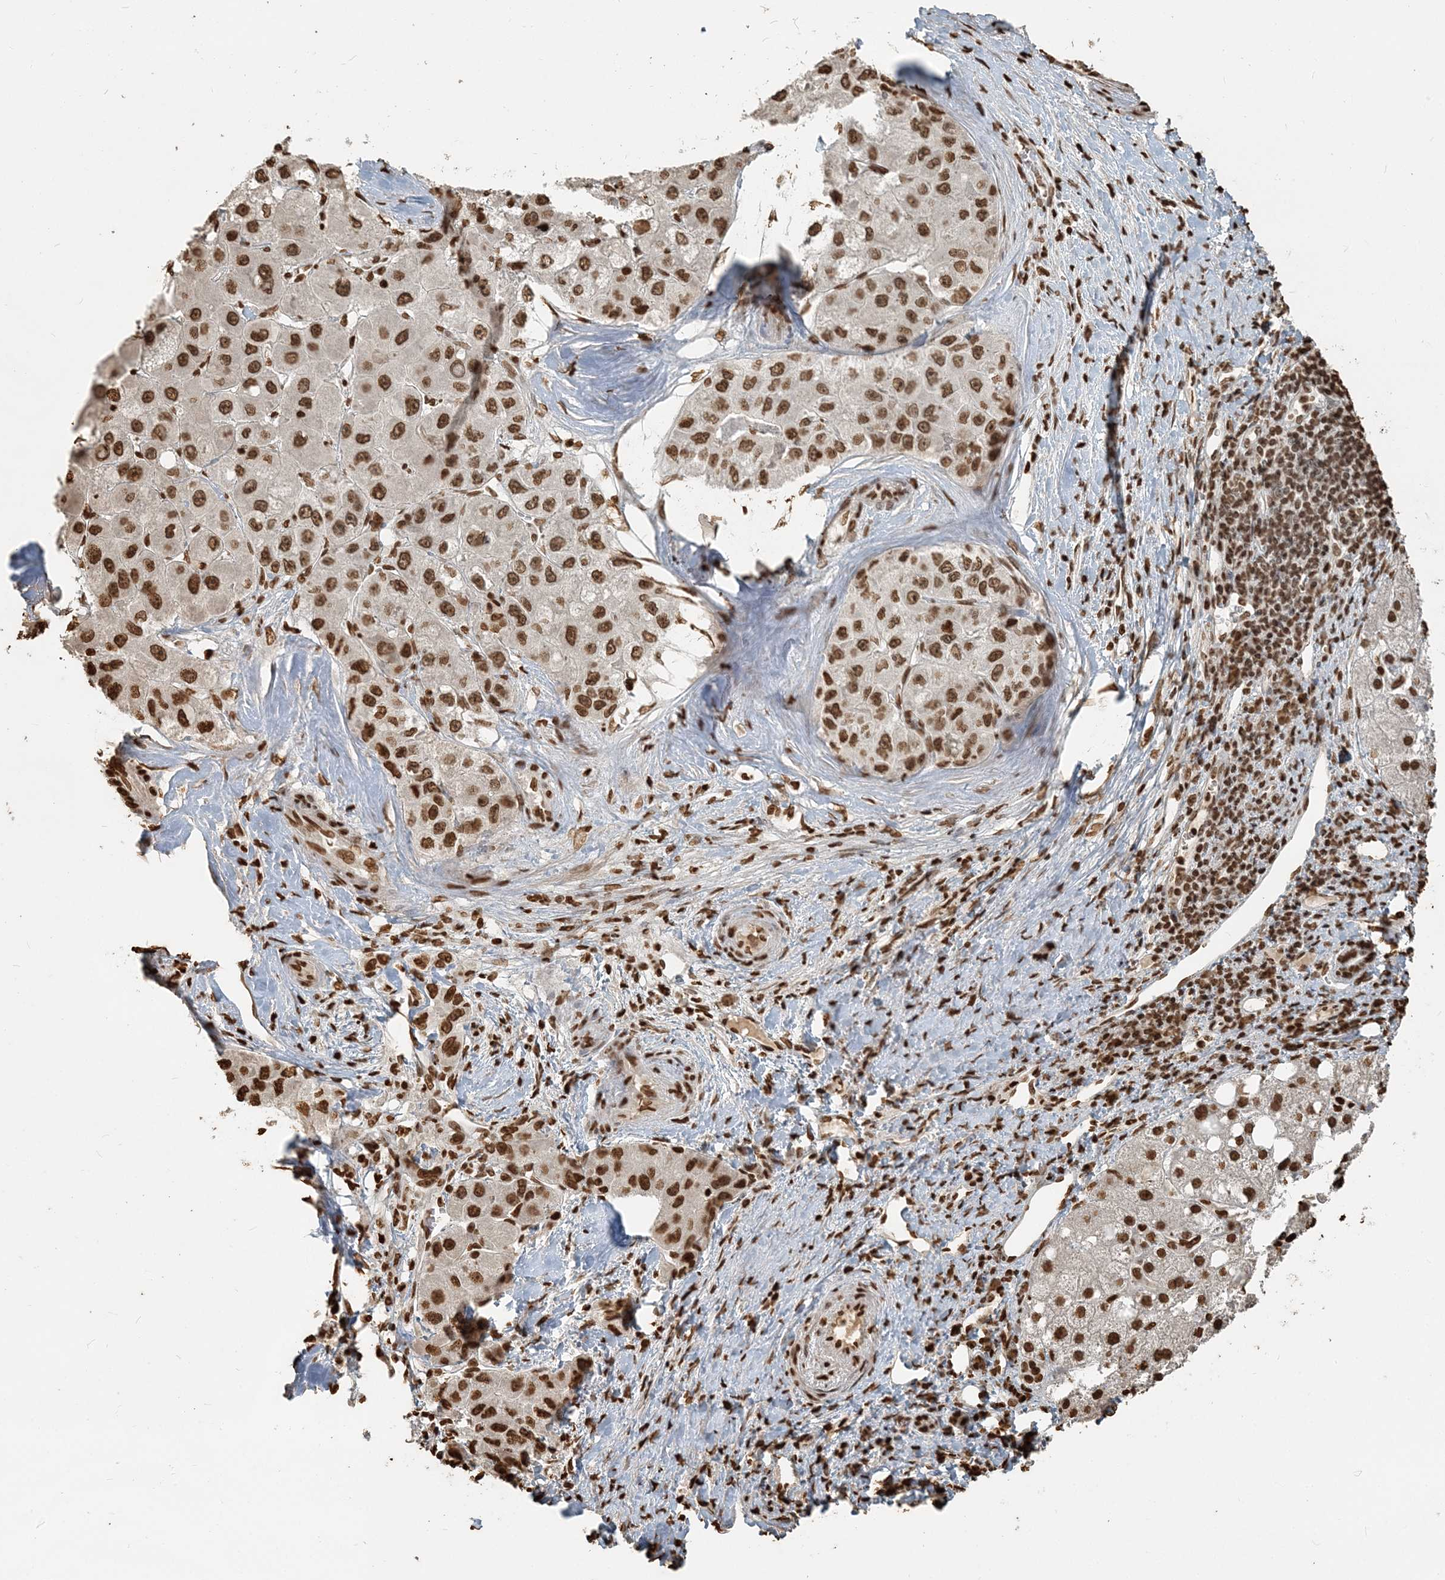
{"staining": {"intensity": "strong", "quantity": ">75%", "location": "nuclear"}, "tissue": "liver cancer", "cell_type": "Tumor cells", "image_type": "cancer", "snomed": [{"axis": "morphology", "description": "Carcinoma, Hepatocellular, NOS"}, {"axis": "topography", "description": "Liver"}], "caption": "Human liver hepatocellular carcinoma stained for a protein (brown) reveals strong nuclear positive staining in approximately >75% of tumor cells.", "gene": "H3-3B", "patient": {"sex": "male", "age": 80}}